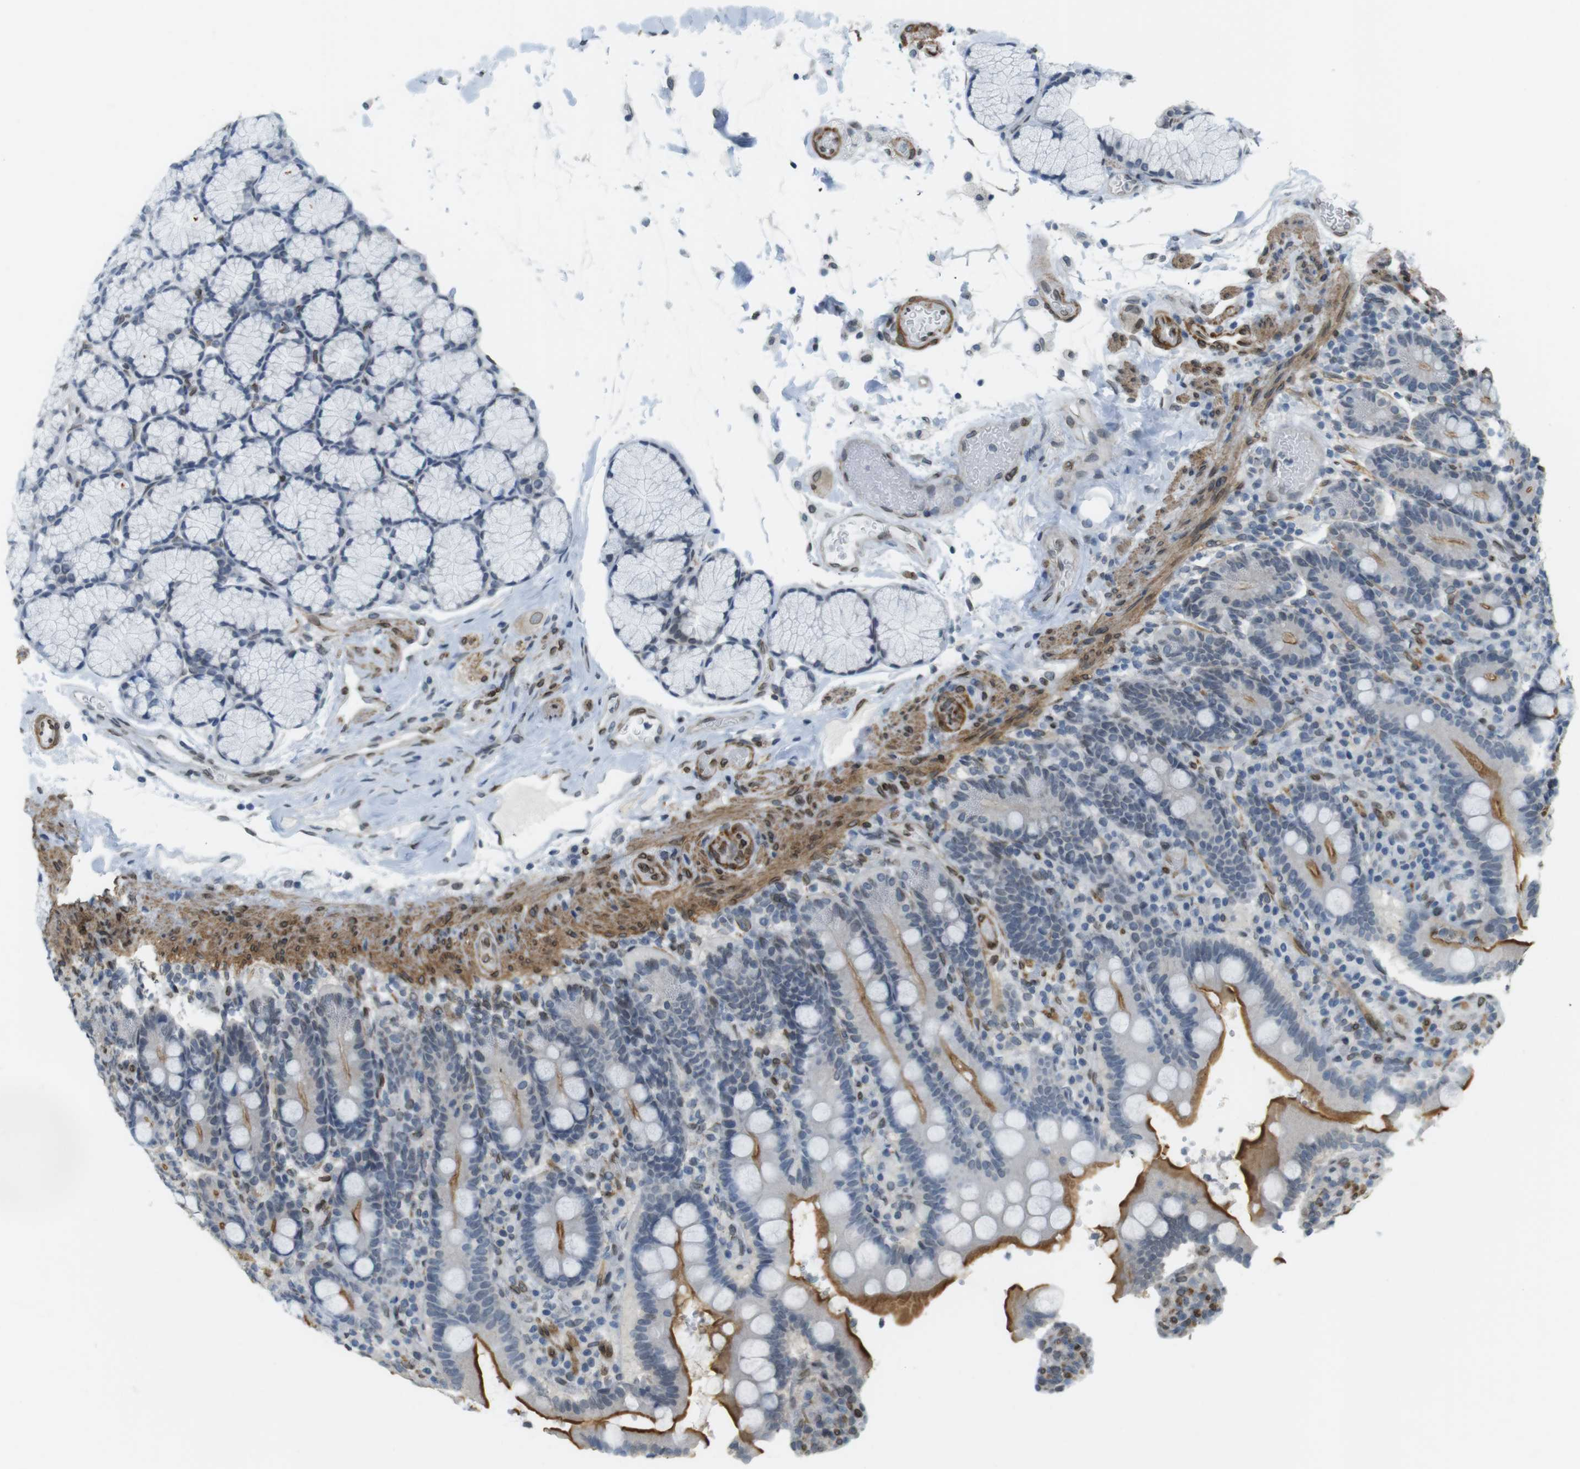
{"staining": {"intensity": "strong", "quantity": "25%-75%", "location": "cytoplasmic/membranous"}, "tissue": "duodenum", "cell_type": "Glandular cells", "image_type": "normal", "snomed": [{"axis": "morphology", "description": "Normal tissue, NOS"}, {"axis": "topography", "description": "Small intestine, NOS"}], "caption": "Glandular cells show strong cytoplasmic/membranous expression in approximately 25%-75% of cells in benign duodenum.", "gene": "ARL6IP6", "patient": {"sex": "female", "age": 71}}